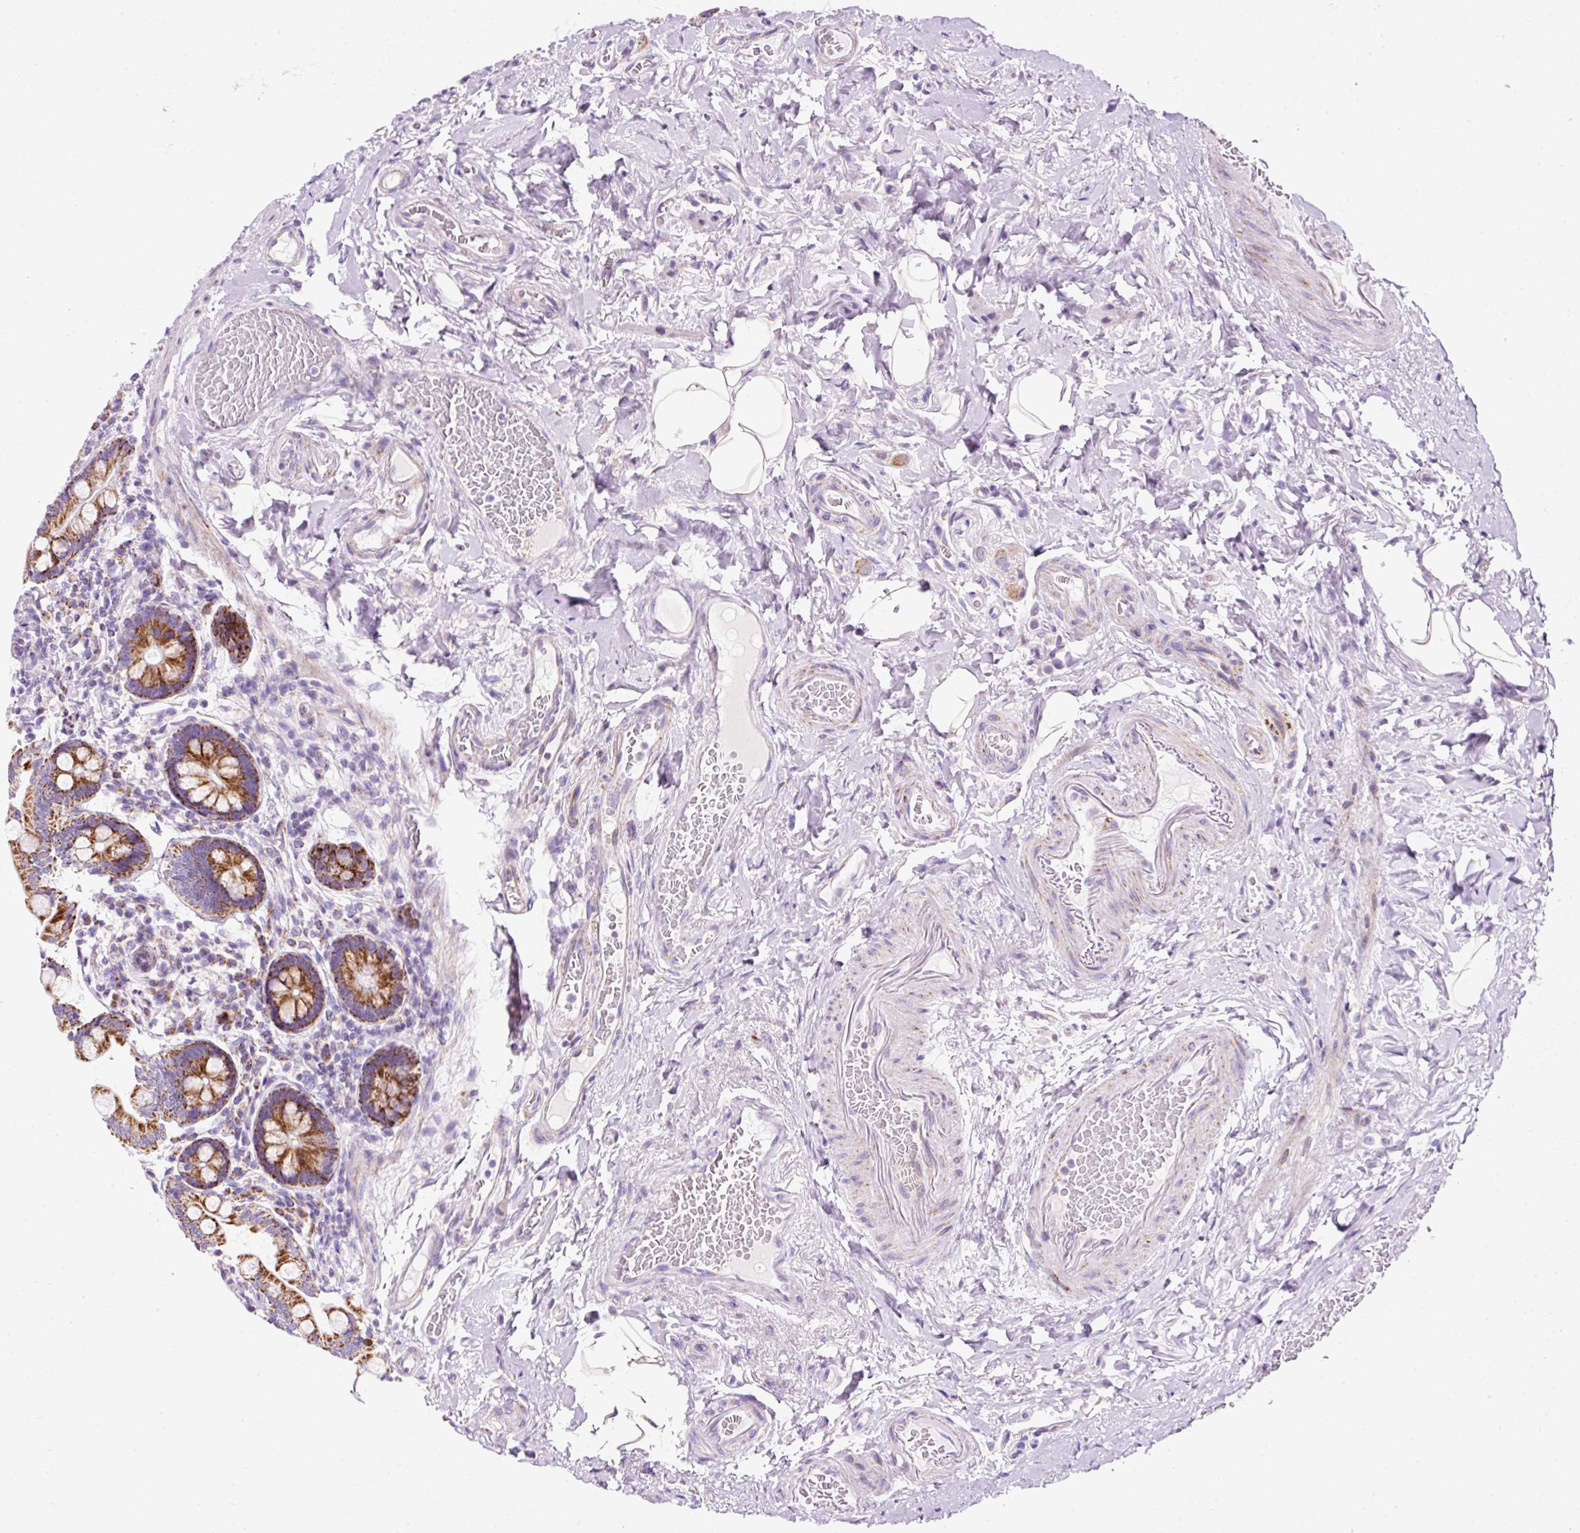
{"staining": {"intensity": "strong", "quantity": ">75%", "location": "cytoplasmic/membranous"}, "tissue": "small intestine", "cell_type": "Glandular cells", "image_type": "normal", "snomed": [{"axis": "morphology", "description": "Normal tissue, NOS"}, {"axis": "topography", "description": "Small intestine"}], "caption": "Immunohistochemical staining of normal small intestine displays high levels of strong cytoplasmic/membranous staining in about >75% of glandular cells. The staining was performed using DAB (3,3'-diaminobenzidine), with brown indicating positive protein expression. Nuclei are stained blue with hematoxylin.", "gene": "PLPP2", "patient": {"sex": "female", "age": 64}}